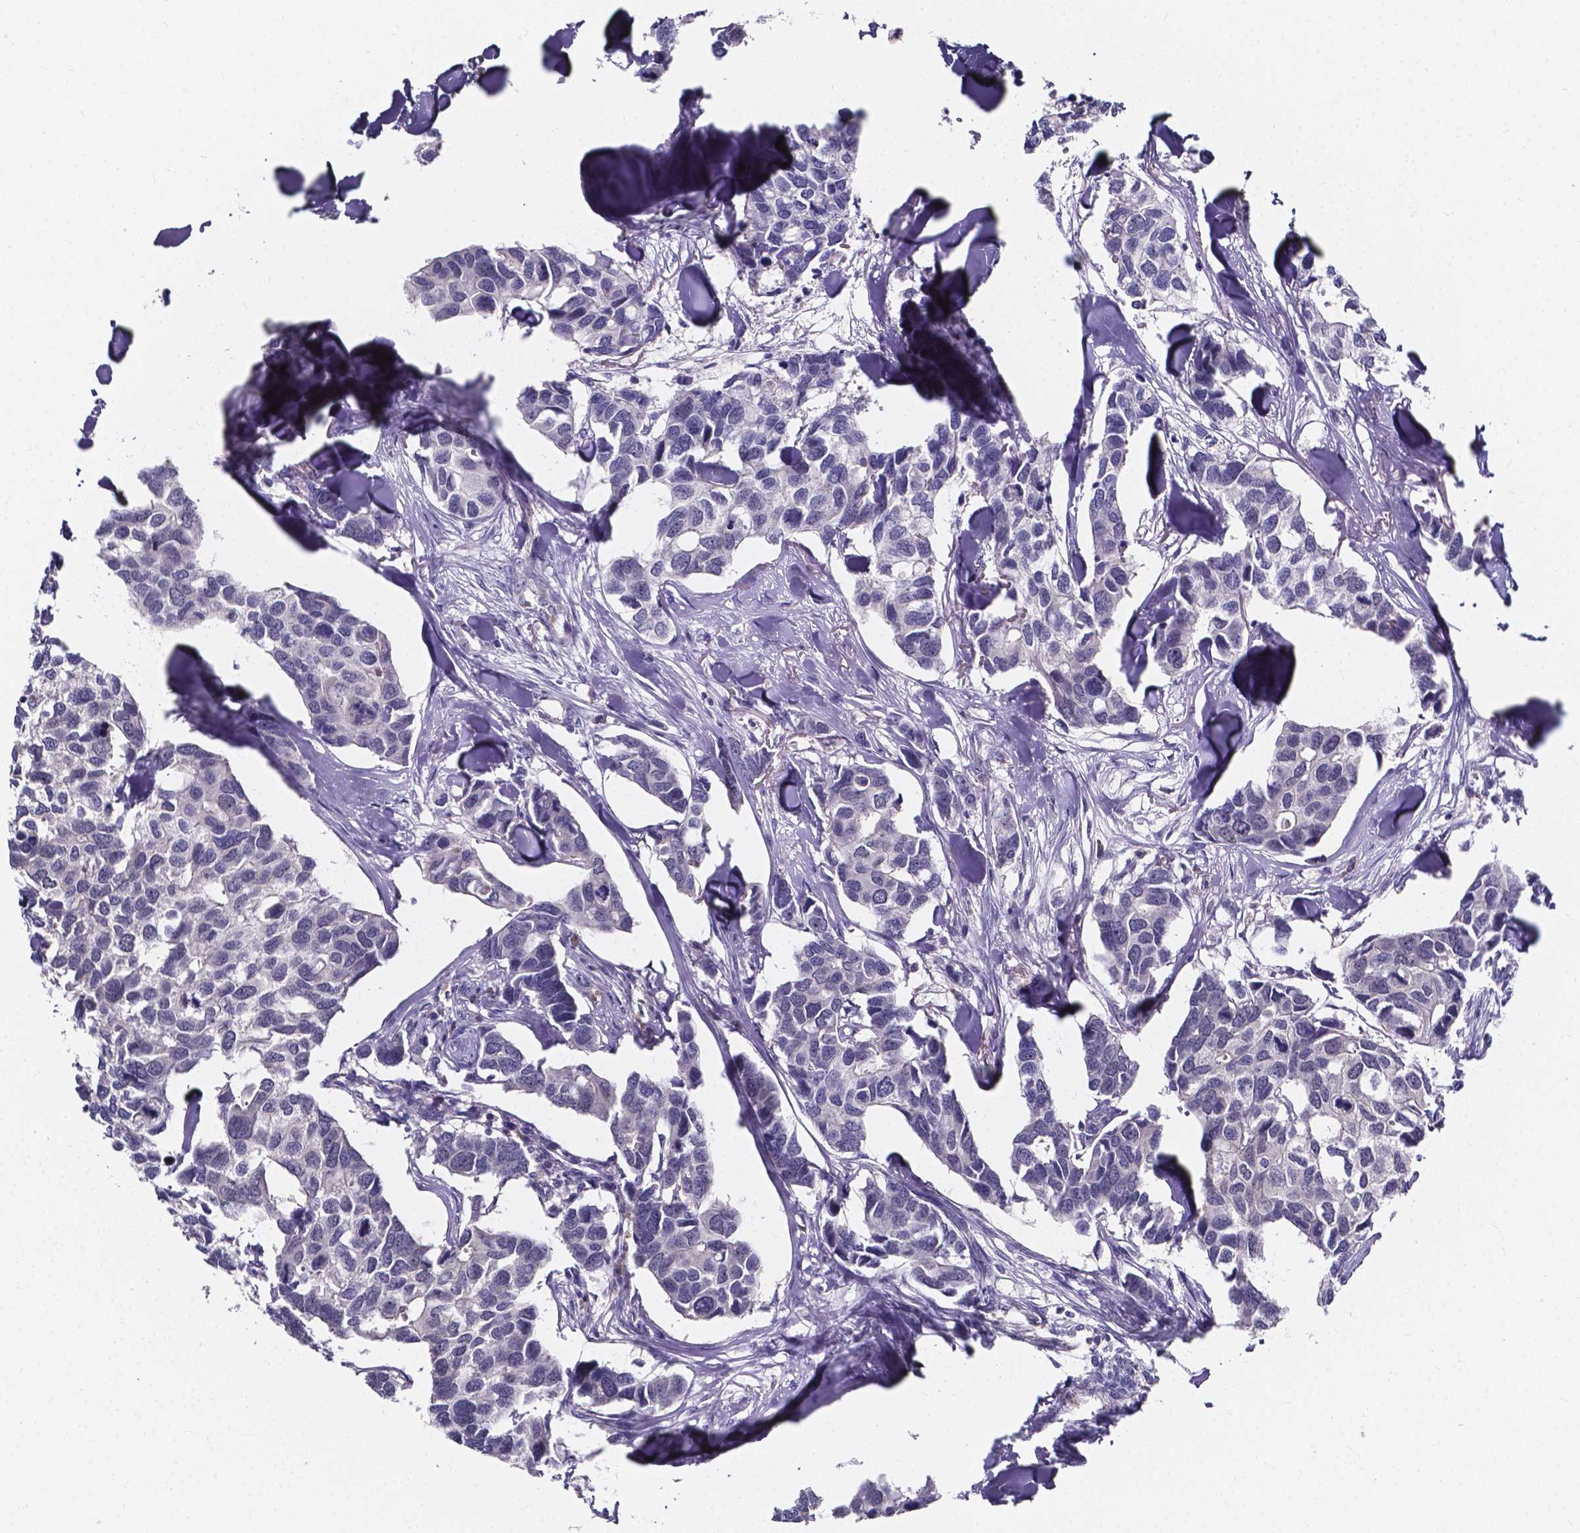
{"staining": {"intensity": "negative", "quantity": "none", "location": "none"}, "tissue": "breast cancer", "cell_type": "Tumor cells", "image_type": "cancer", "snomed": [{"axis": "morphology", "description": "Duct carcinoma"}, {"axis": "topography", "description": "Breast"}], "caption": "There is no significant positivity in tumor cells of breast cancer (infiltrating ductal carcinoma).", "gene": "SPOCD1", "patient": {"sex": "female", "age": 83}}